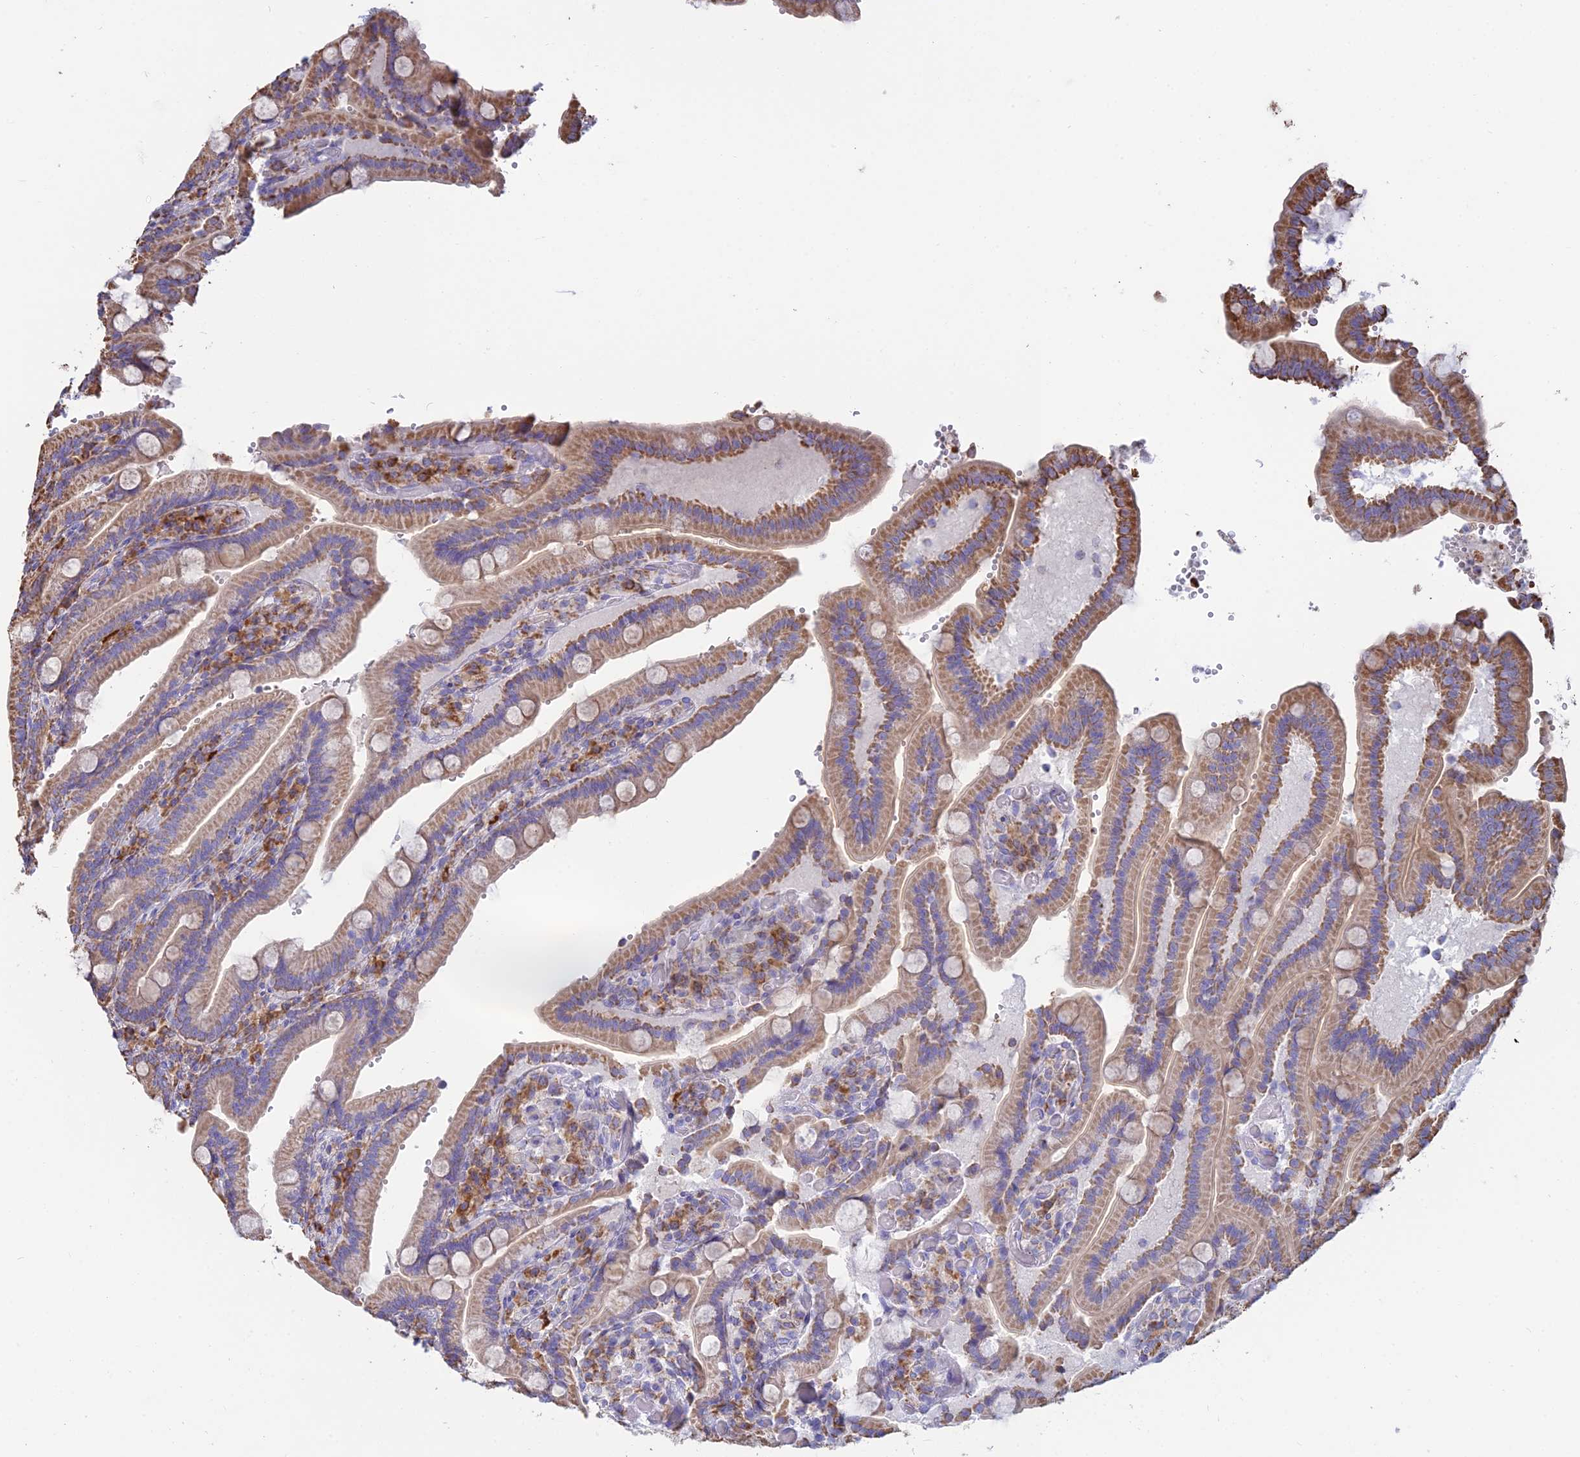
{"staining": {"intensity": "moderate", "quantity": ">75%", "location": "cytoplasmic/membranous"}, "tissue": "duodenum", "cell_type": "Glandular cells", "image_type": "normal", "snomed": [{"axis": "morphology", "description": "Normal tissue, NOS"}, {"axis": "topography", "description": "Duodenum"}], "caption": "Moderate cytoplasmic/membranous expression is appreciated in about >75% of glandular cells in unremarkable duodenum.", "gene": "OR2W3", "patient": {"sex": "female", "age": 62}}